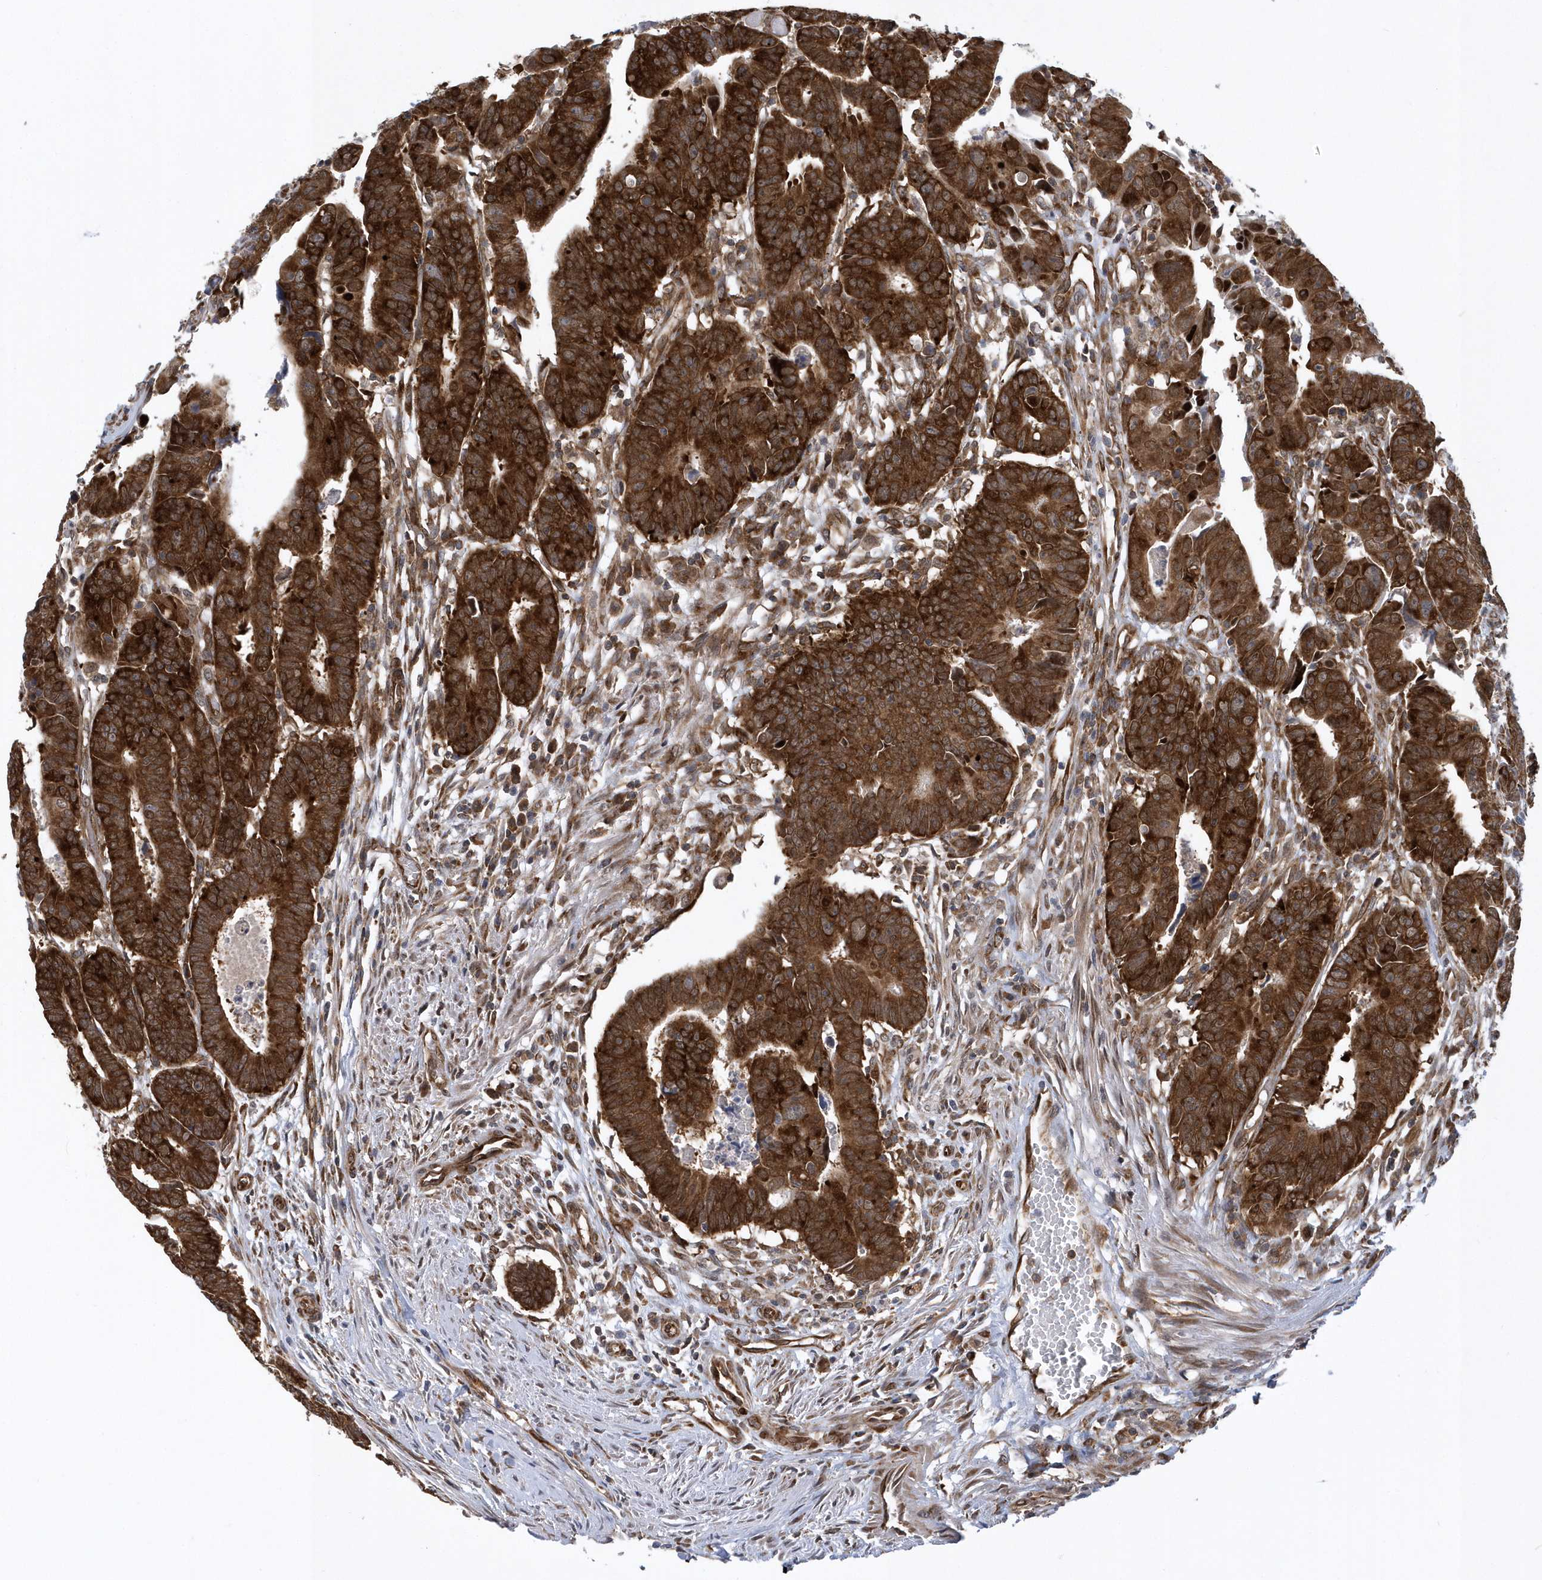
{"staining": {"intensity": "strong", "quantity": ">75%", "location": "cytoplasmic/membranous"}, "tissue": "colorectal cancer", "cell_type": "Tumor cells", "image_type": "cancer", "snomed": [{"axis": "morphology", "description": "Adenocarcinoma, NOS"}, {"axis": "topography", "description": "Rectum"}], "caption": "About >75% of tumor cells in human colorectal cancer (adenocarcinoma) reveal strong cytoplasmic/membranous protein positivity as visualized by brown immunohistochemical staining.", "gene": "PHF1", "patient": {"sex": "female", "age": 65}}